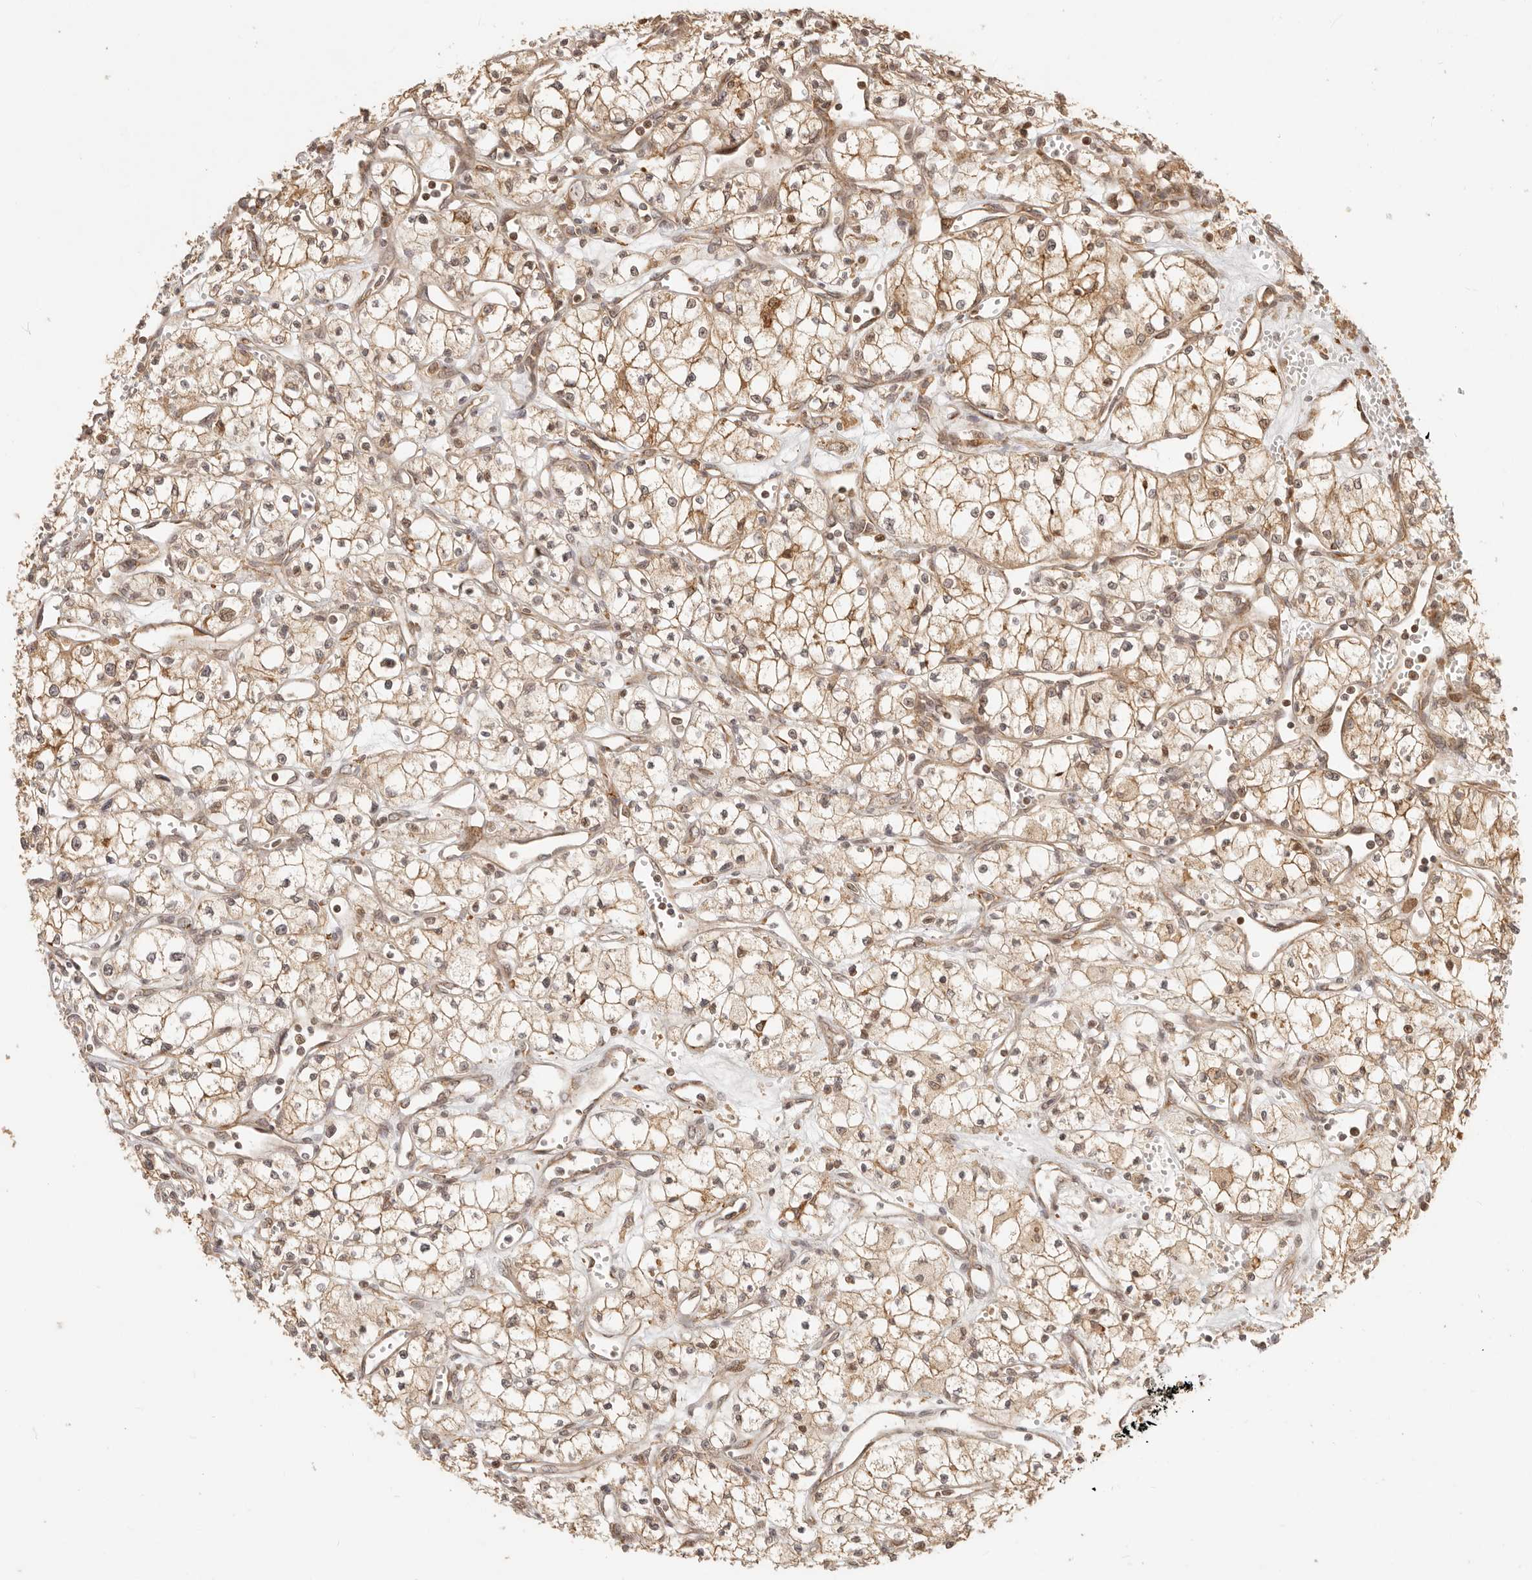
{"staining": {"intensity": "moderate", "quantity": ">75%", "location": "cytoplasmic/membranous,nuclear"}, "tissue": "renal cancer", "cell_type": "Tumor cells", "image_type": "cancer", "snomed": [{"axis": "morphology", "description": "Adenocarcinoma, NOS"}, {"axis": "topography", "description": "Kidney"}], "caption": "High-magnification brightfield microscopy of adenocarcinoma (renal) stained with DAB (brown) and counterstained with hematoxylin (blue). tumor cells exhibit moderate cytoplasmic/membranous and nuclear expression is identified in approximately>75% of cells. (Brightfield microscopy of DAB IHC at high magnification).", "gene": "TIMM17A", "patient": {"sex": "male", "age": 59}}